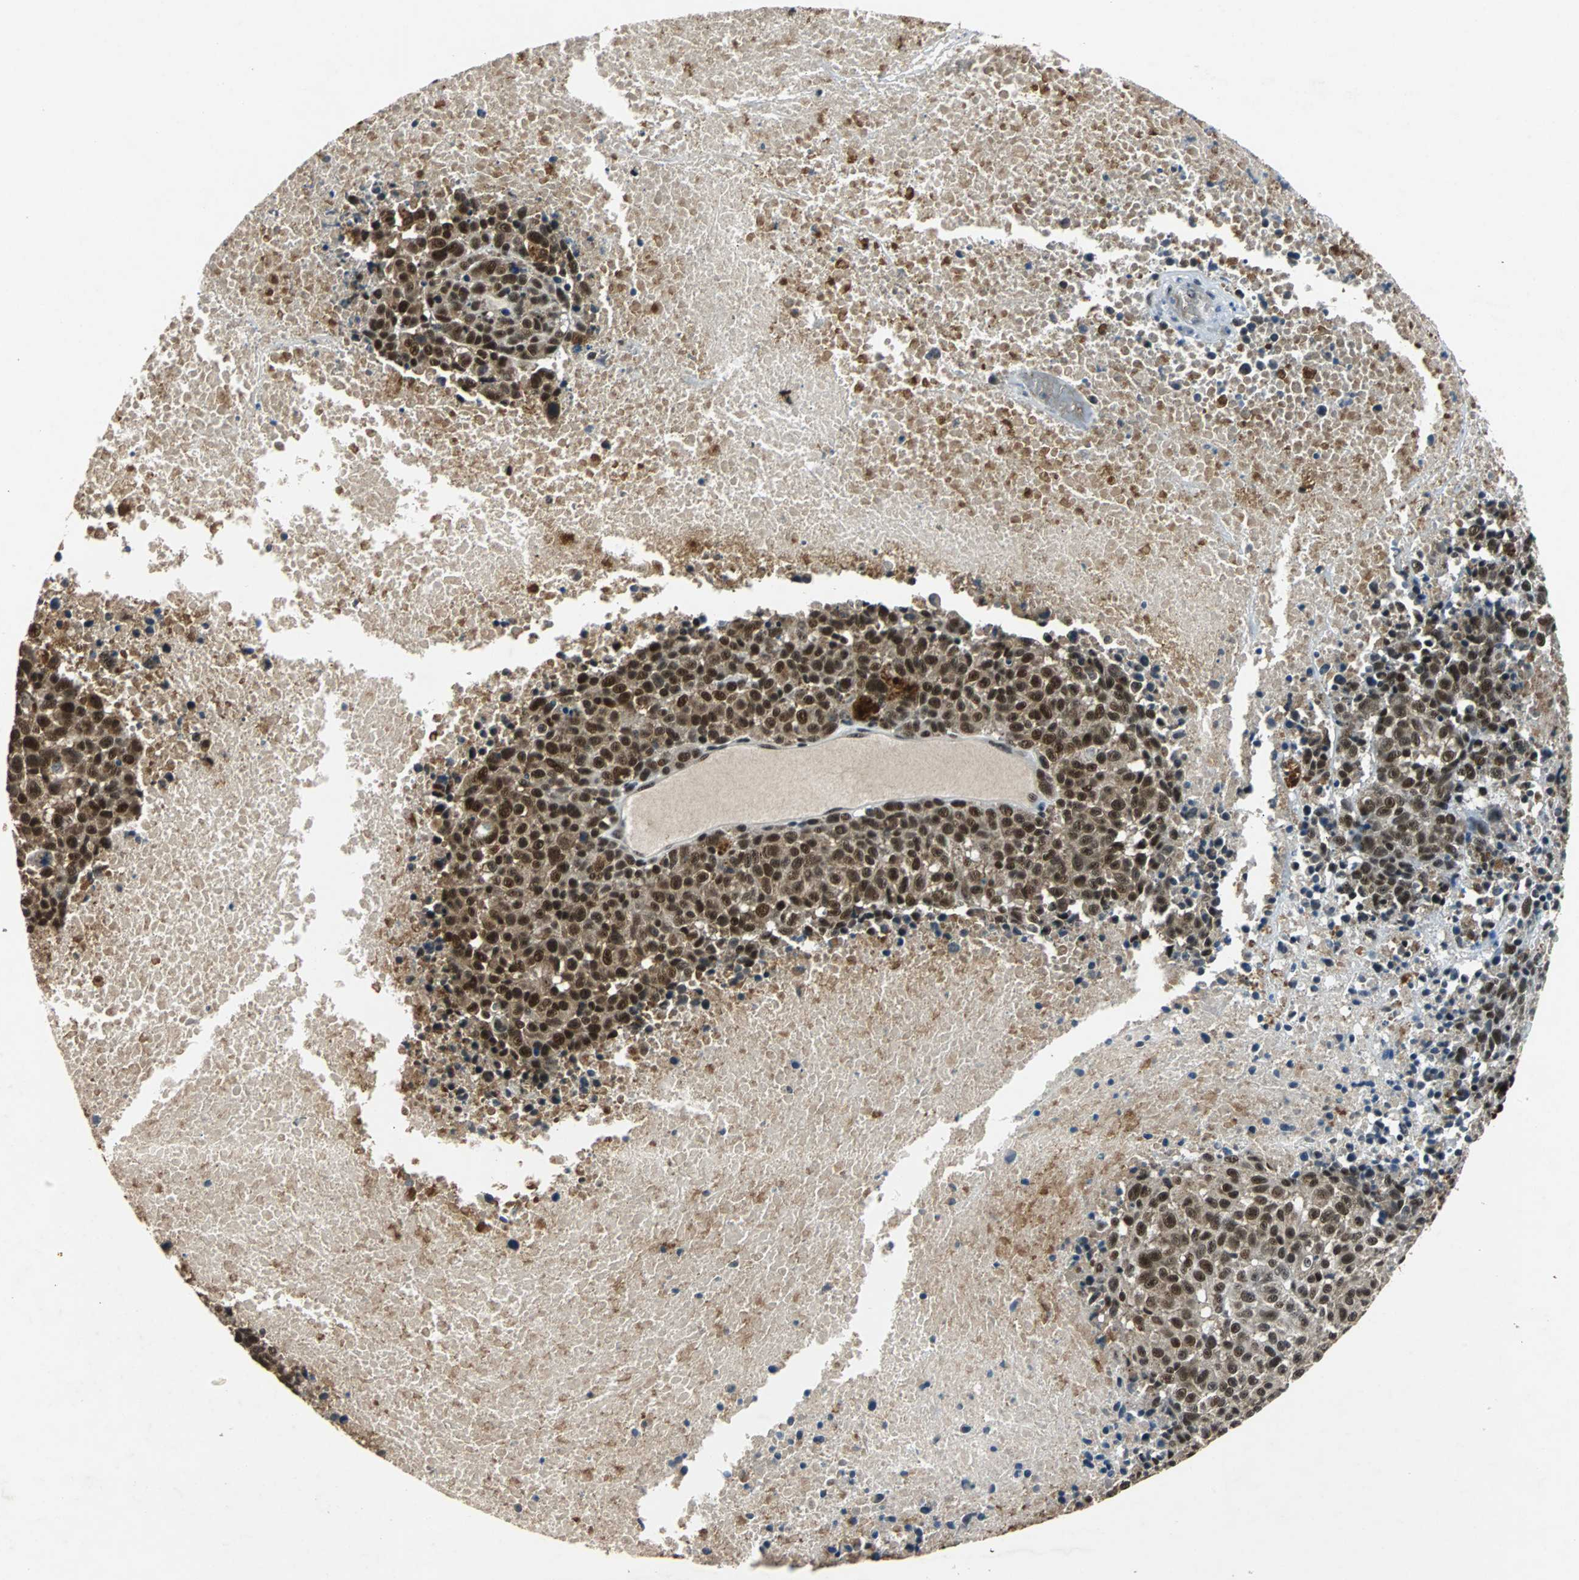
{"staining": {"intensity": "strong", "quantity": ">75%", "location": "nuclear"}, "tissue": "melanoma", "cell_type": "Tumor cells", "image_type": "cancer", "snomed": [{"axis": "morphology", "description": "Malignant melanoma, Metastatic site"}, {"axis": "topography", "description": "Cerebral cortex"}], "caption": "A high-resolution photomicrograph shows immunohistochemistry staining of melanoma, which displays strong nuclear staining in about >75% of tumor cells.", "gene": "USP28", "patient": {"sex": "female", "age": 52}}